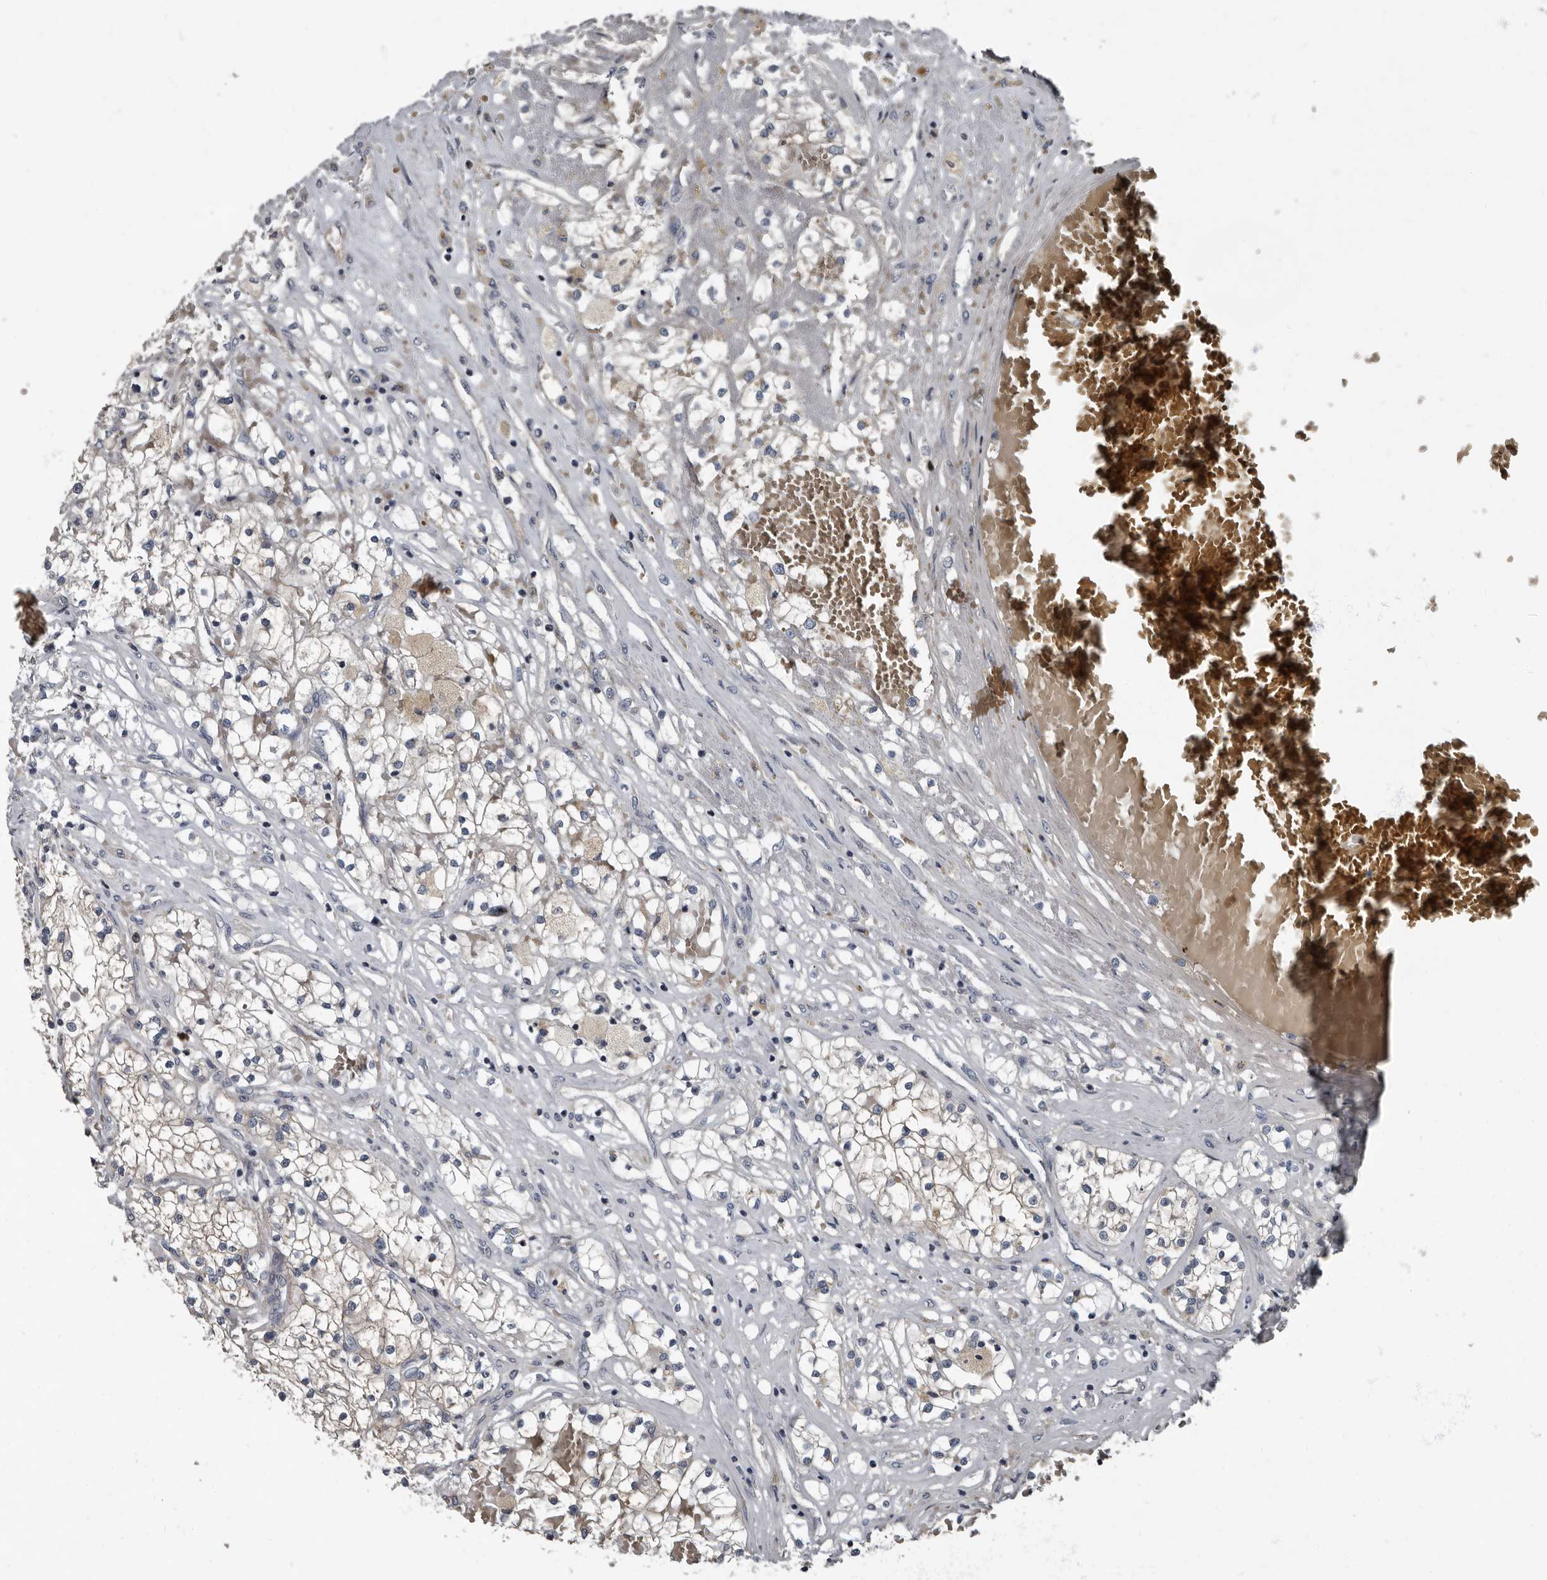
{"staining": {"intensity": "moderate", "quantity": "25%-75%", "location": "cytoplasmic/membranous"}, "tissue": "renal cancer", "cell_type": "Tumor cells", "image_type": "cancer", "snomed": [{"axis": "morphology", "description": "Normal tissue, NOS"}, {"axis": "morphology", "description": "Adenocarcinoma, NOS"}, {"axis": "topography", "description": "Kidney"}], "caption": "Moderate cytoplasmic/membranous protein positivity is identified in approximately 25%-75% of tumor cells in renal adenocarcinoma. (Brightfield microscopy of DAB IHC at high magnification).", "gene": "TPD52L1", "patient": {"sex": "male", "age": 68}}